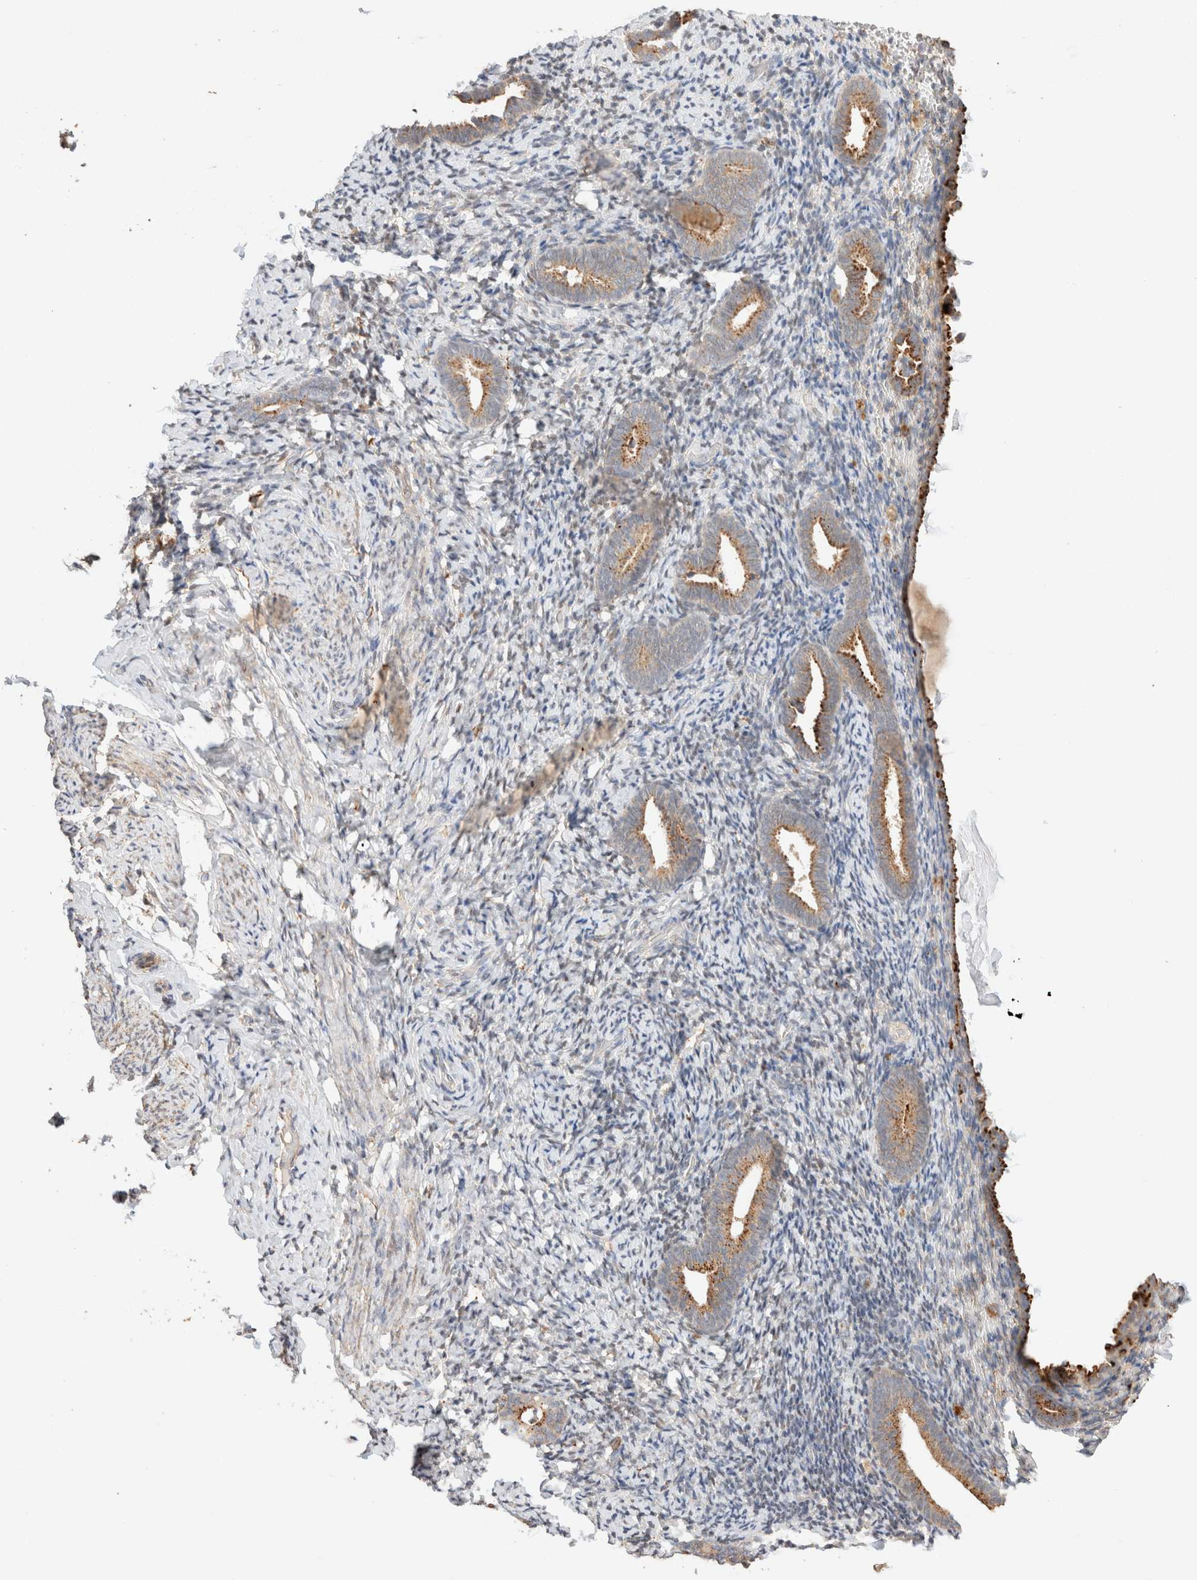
{"staining": {"intensity": "negative", "quantity": "none", "location": "none"}, "tissue": "endometrium", "cell_type": "Cells in endometrial stroma", "image_type": "normal", "snomed": [{"axis": "morphology", "description": "Normal tissue, NOS"}, {"axis": "topography", "description": "Endometrium"}], "caption": "Protein analysis of unremarkable endometrium shows no significant positivity in cells in endometrial stroma.", "gene": "RABEPK", "patient": {"sex": "female", "age": 51}}